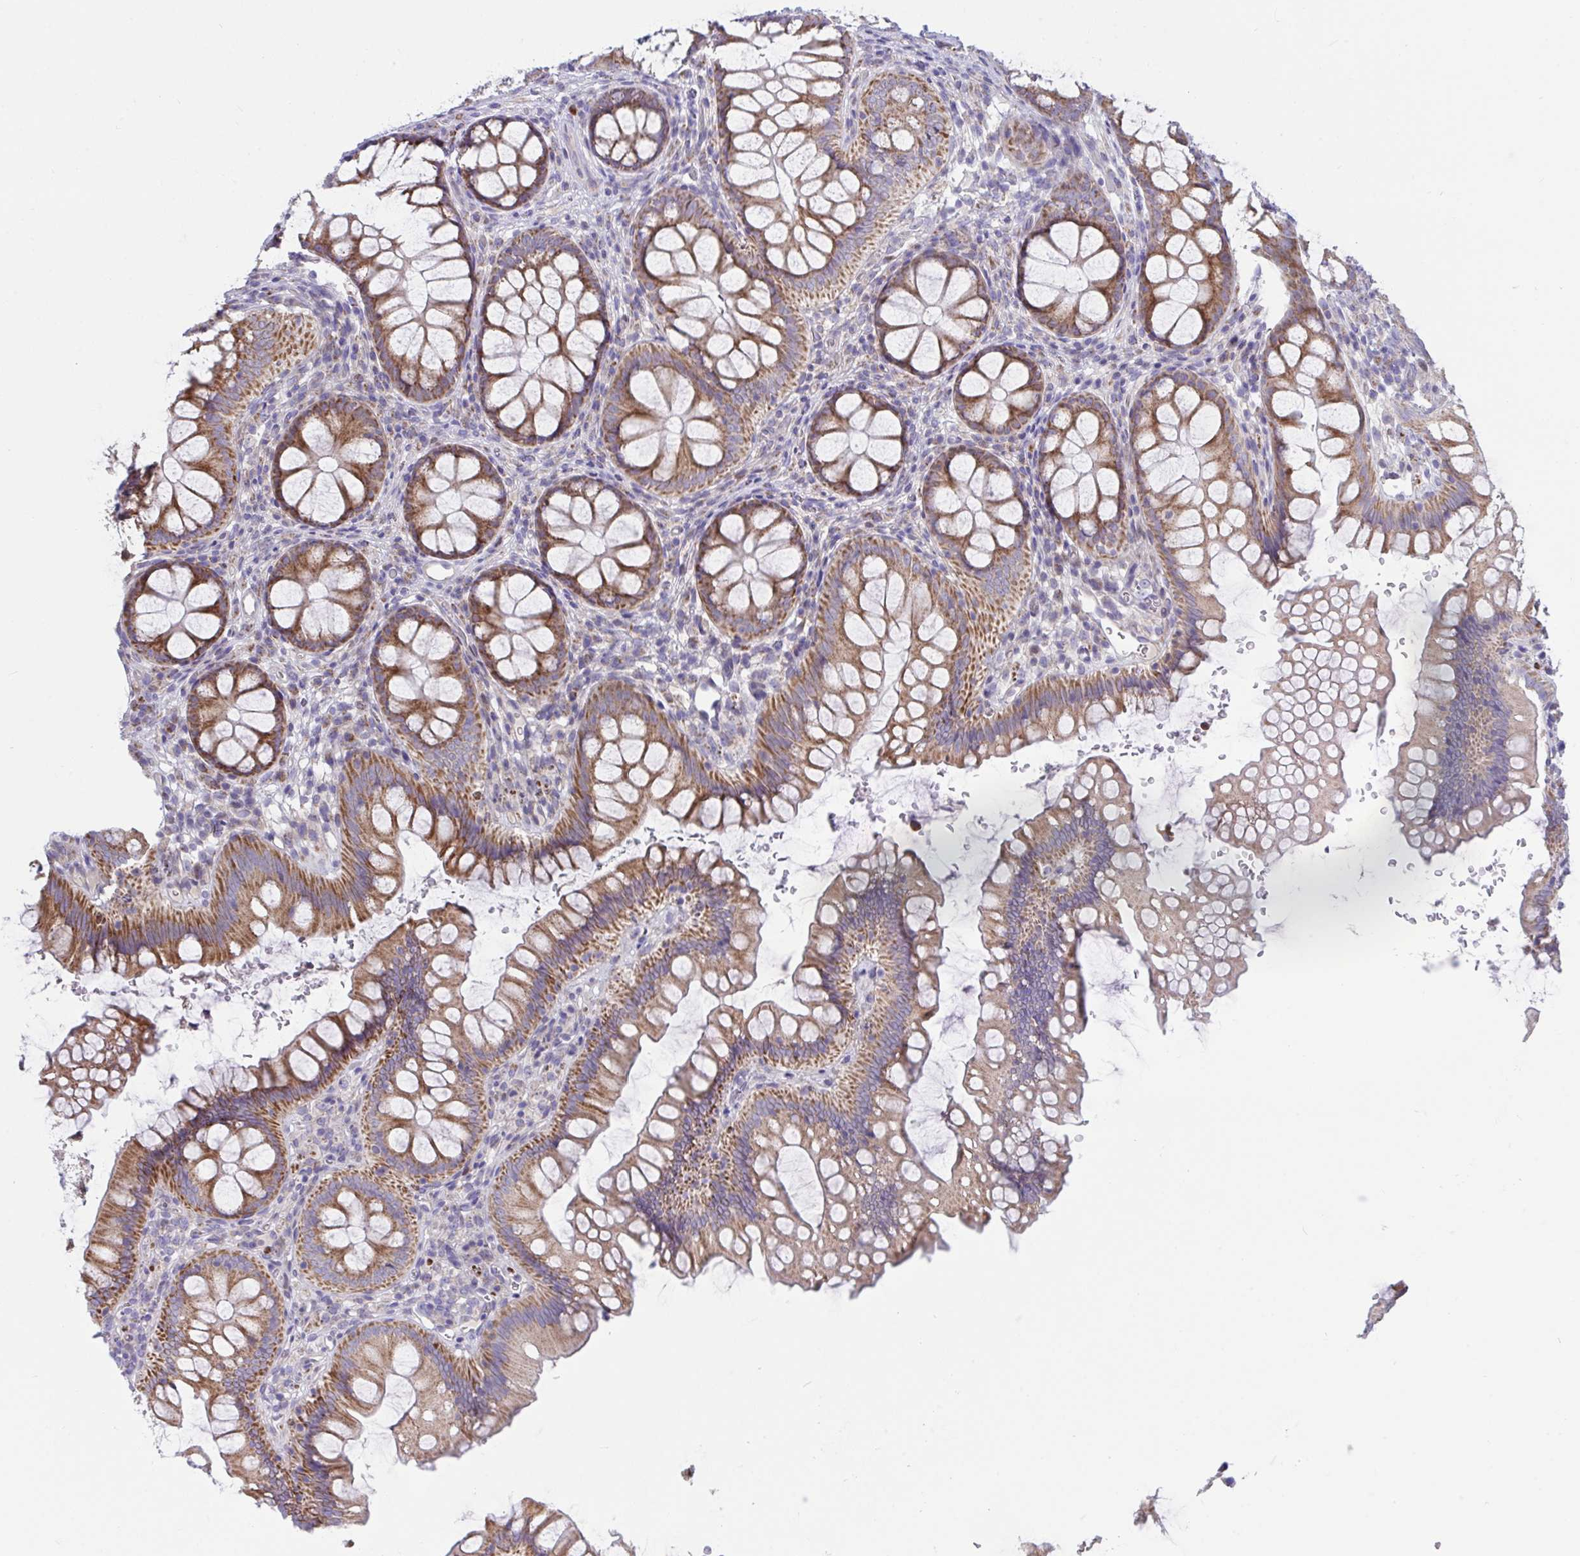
{"staining": {"intensity": "weak", "quantity": "<25%", "location": "cytoplasmic/membranous"}, "tissue": "colon", "cell_type": "Endothelial cells", "image_type": "normal", "snomed": [{"axis": "morphology", "description": "Normal tissue, NOS"}, {"axis": "morphology", "description": "Adenoma, NOS"}, {"axis": "topography", "description": "Soft tissue"}, {"axis": "topography", "description": "Colon"}], "caption": "Image shows no significant protein staining in endothelial cells of normal colon. (DAB IHC with hematoxylin counter stain).", "gene": "DTX3", "patient": {"sex": "male", "age": 47}}